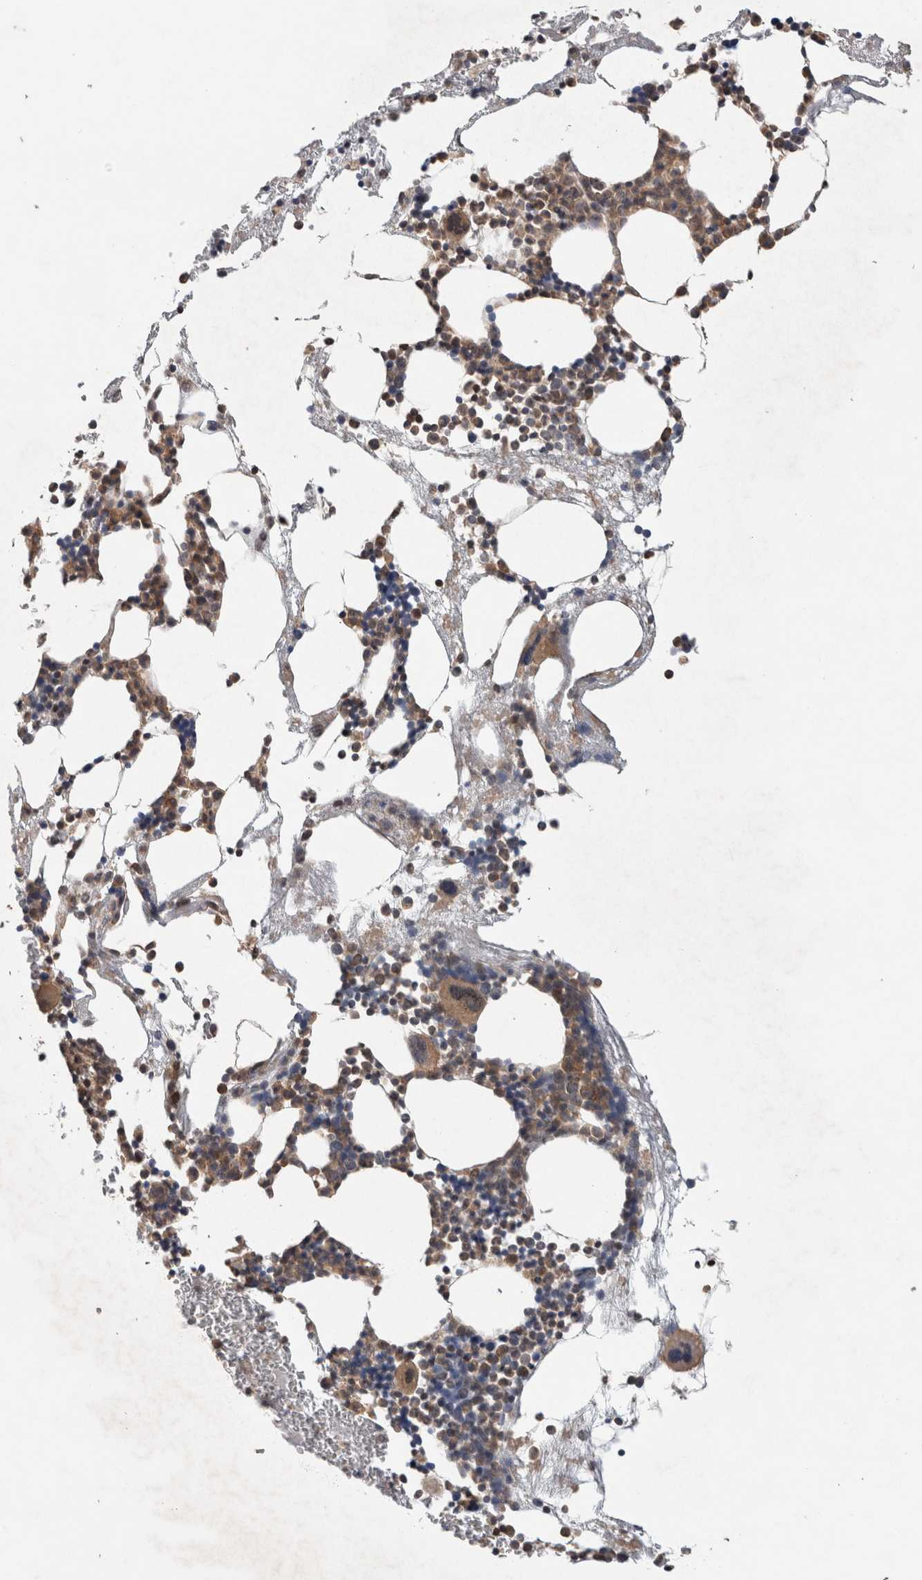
{"staining": {"intensity": "moderate", "quantity": ">75%", "location": "cytoplasmic/membranous"}, "tissue": "bone marrow", "cell_type": "Hematopoietic cells", "image_type": "normal", "snomed": [{"axis": "morphology", "description": "Normal tissue, NOS"}, {"axis": "morphology", "description": "Inflammation, NOS"}, {"axis": "topography", "description": "Bone marrow"}], "caption": "DAB immunohistochemical staining of normal human bone marrow demonstrates moderate cytoplasmic/membranous protein expression in about >75% of hematopoietic cells. (DAB (3,3'-diaminobenzidine) IHC with brightfield microscopy, high magnification).", "gene": "TRIM5", "patient": {"sex": "female", "age": 67}}